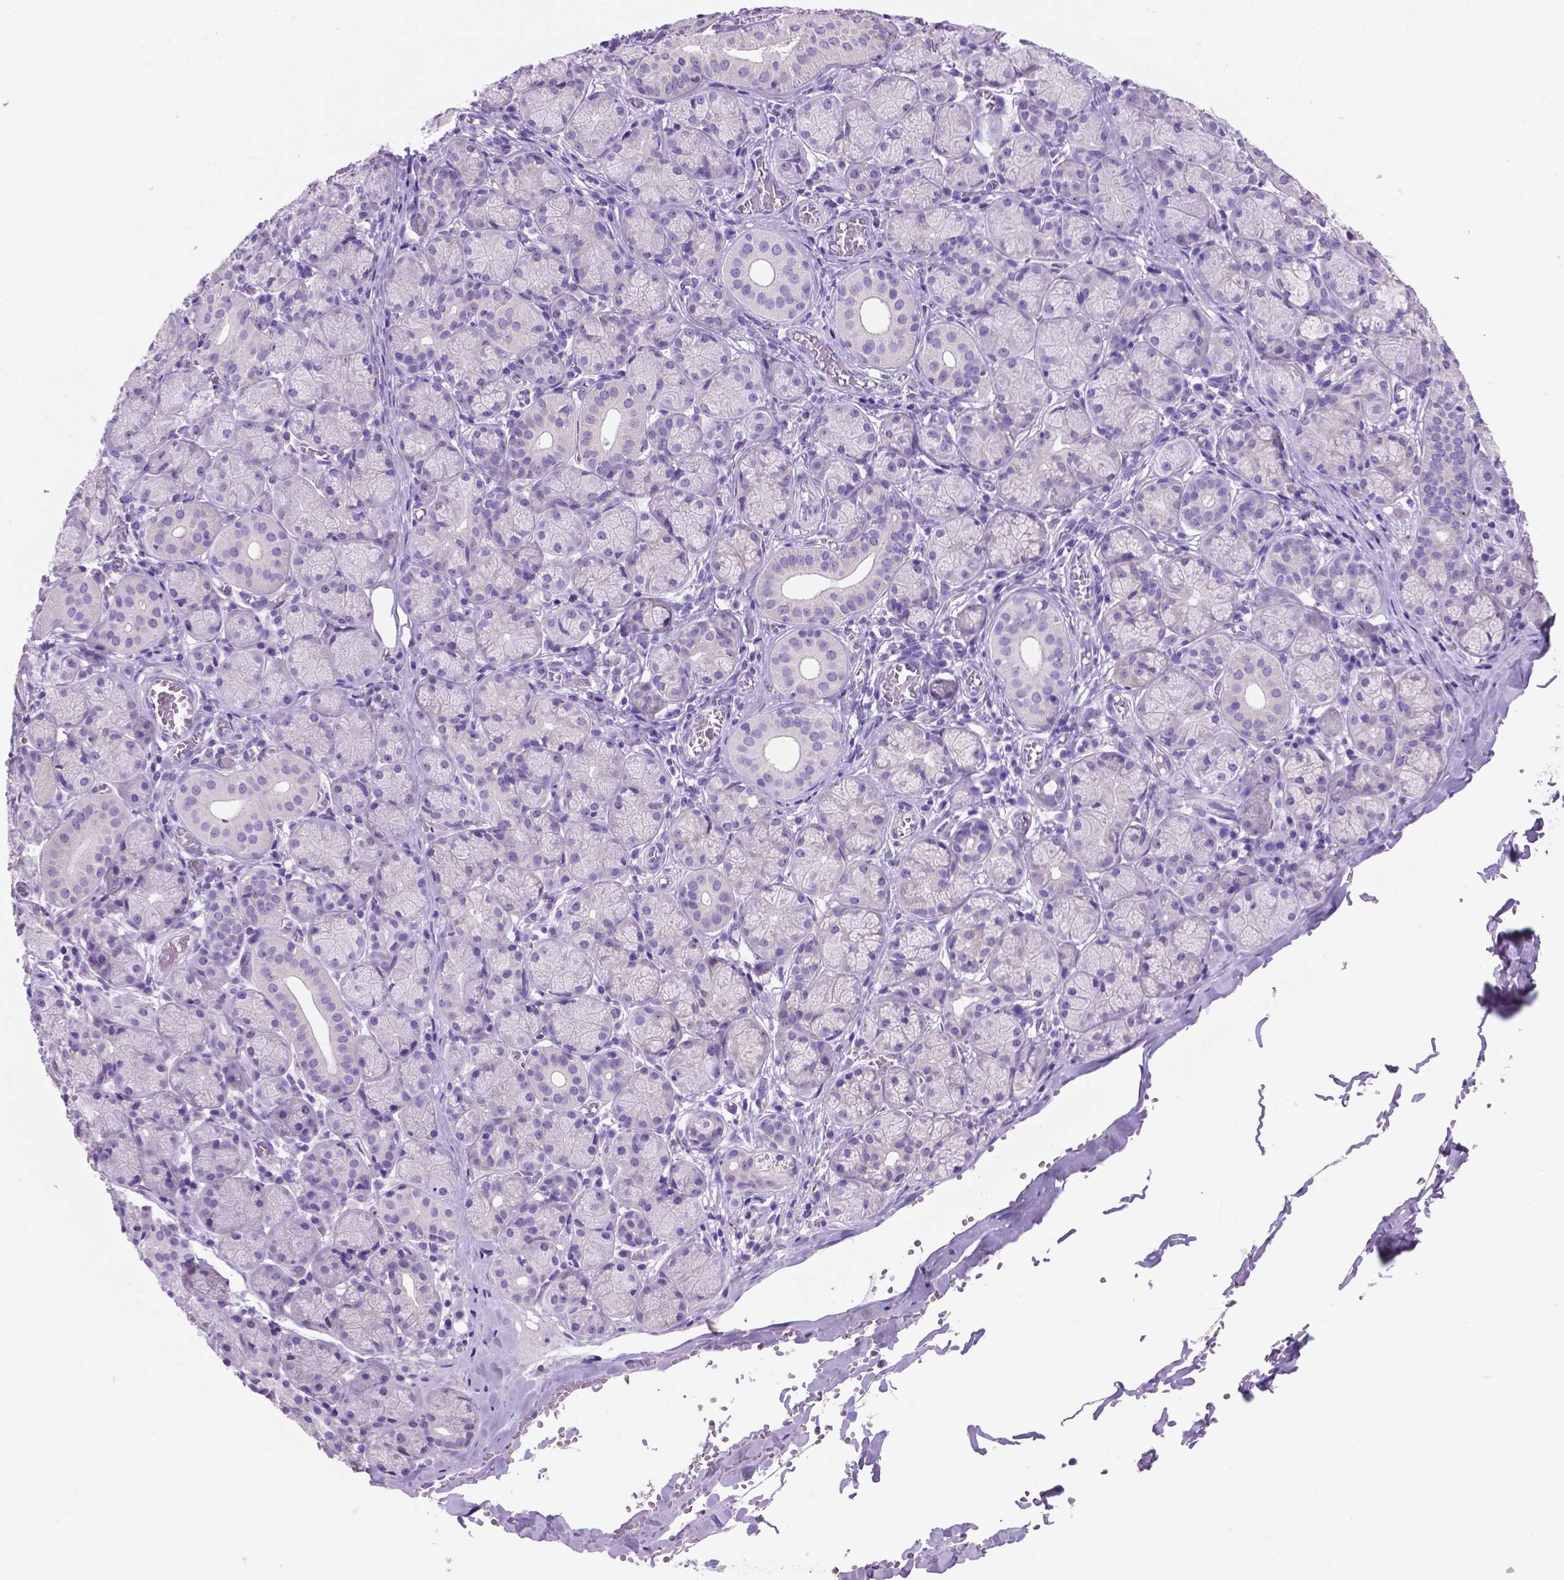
{"staining": {"intensity": "negative", "quantity": "none", "location": "none"}, "tissue": "salivary gland", "cell_type": "Glandular cells", "image_type": "normal", "snomed": [{"axis": "morphology", "description": "Normal tissue, NOS"}, {"axis": "topography", "description": "Salivary gland"}, {"axis": "topography", "description": "Peripheral nerve tissue"}], "caption": "IHC photomicrograph of normal salivary gland: human salivary gland stained with DAB shows no significant protein expression in glandular cells.", "gene": "SPDYA", "patient": {"sex": "female", "age": 24}}